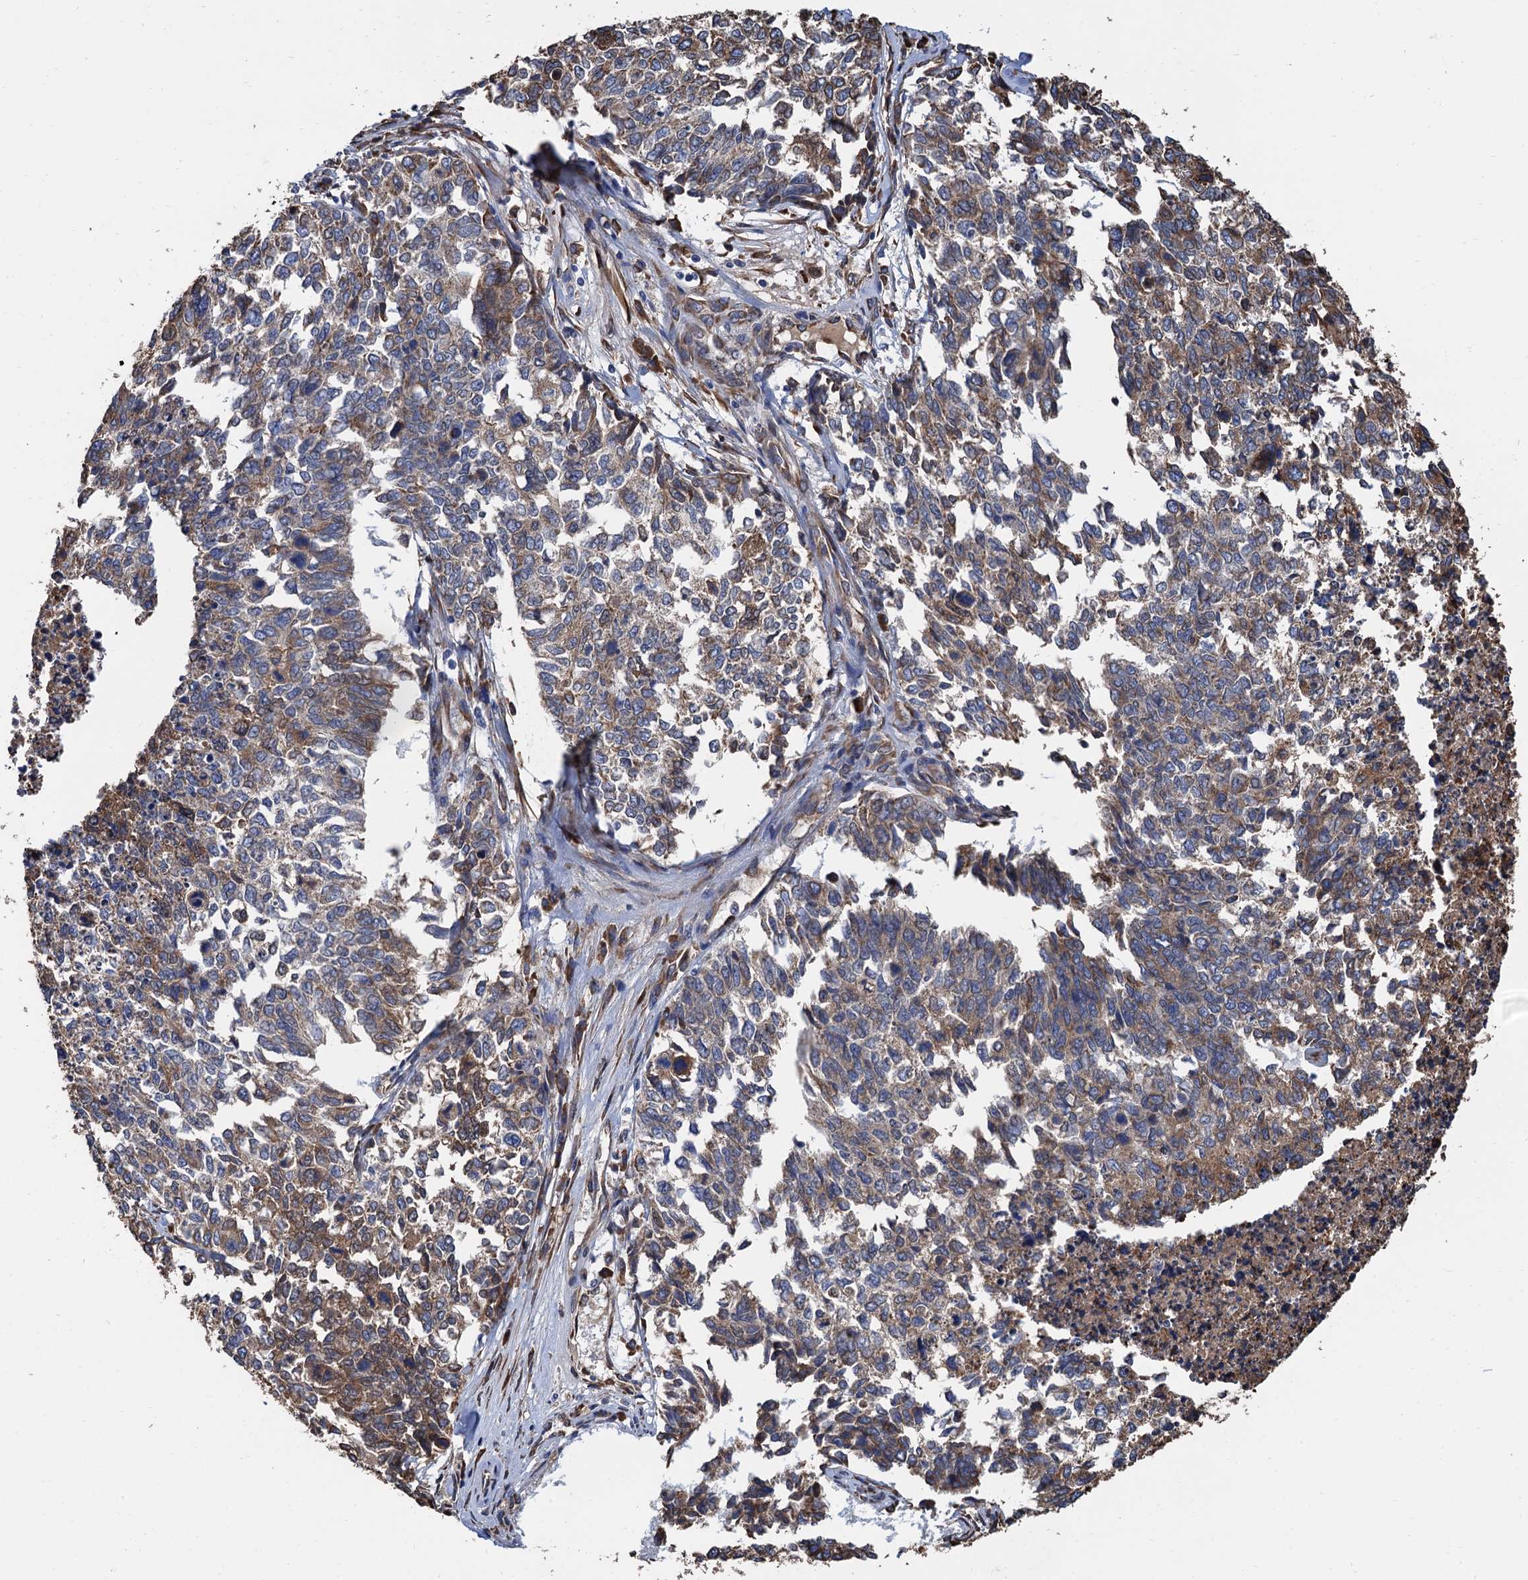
{"staining": {"intensity": "weak", "quantity": "25%-75%", "location": "cytoplasmic/membranous"}, "tissue": "cervical cancer", "cell_type": "Tumor cells", "image_type": "cancer", "snomed": [{"axis": "morphology", "description": "Squamous cell carcinoma, NOS"}, {"axis": "topography", "description": "Cervix"}], "caption": "Weak cytoplasmic/membranous positivity is present in approximately 25%-75% of tumor cells in cervical cancer. The protein of interest is stained brown, and the nuclei are stained in blue (DAB IHC with brightfield microscopy, high magnification).", "gene": "CNNM1", "patient": {"sex": "female", "age": 63}}